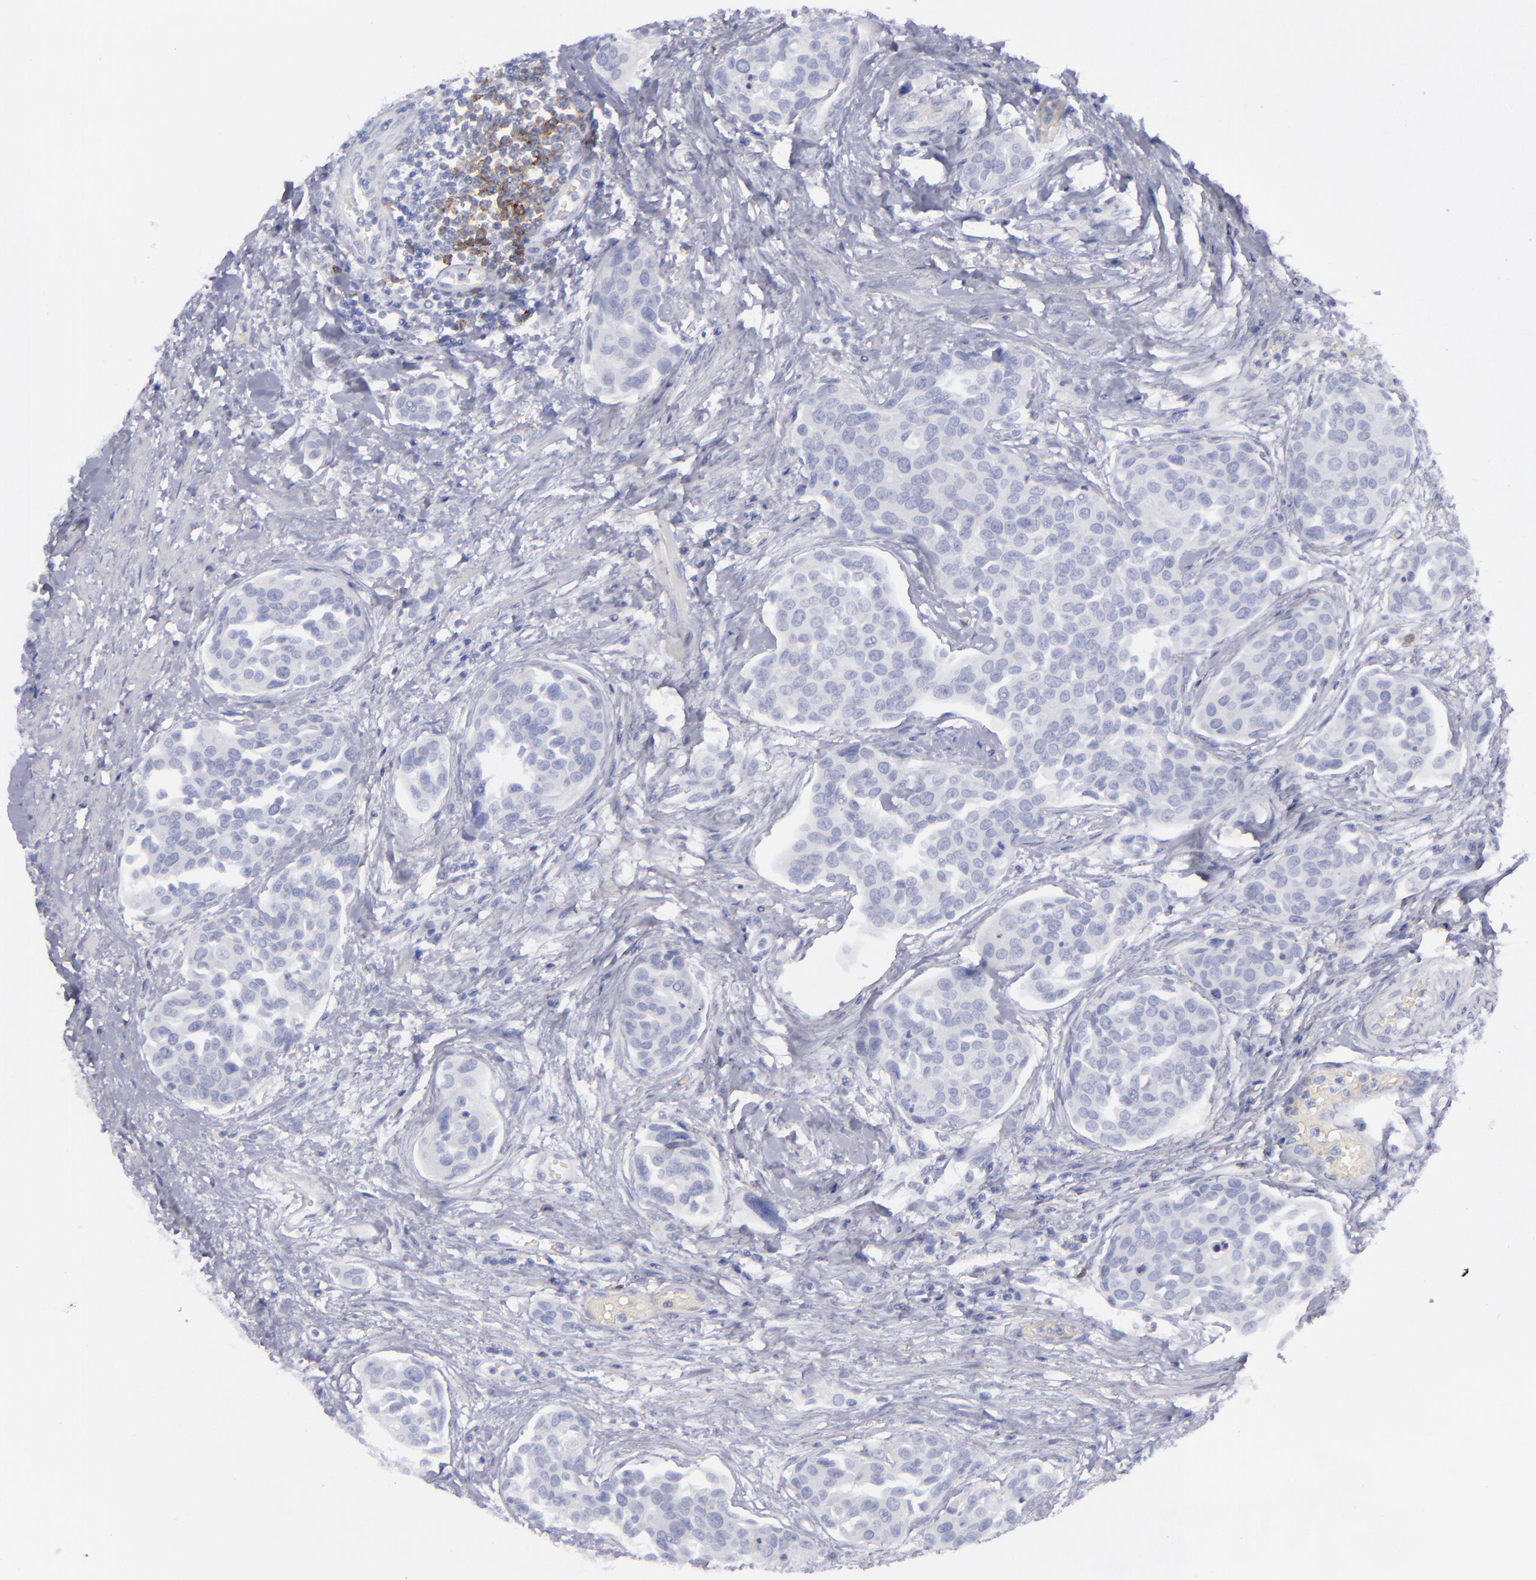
{"staining": {"intensity": "negative", "quantity": "none", "location": "none"}, "tissue": "urothelial cancer", "cell_type": "Tumor cells", "image_type": "cancer", "snomed": [{"axis": "morphology", "description": "Urothelial carcinoma, High grade"}, {"axis": "topography", "description": "Urinary bladder"}], "caption": "This photomicrograph is of urothelial carcinoma (high-grade) stained with immunohistochemistry to label a protein in brown with the nuclei are counter-stained blue. There is no positivity in tumor cells.", "gene": "CD22", "patient": {"sex": "male", "age": 78}}